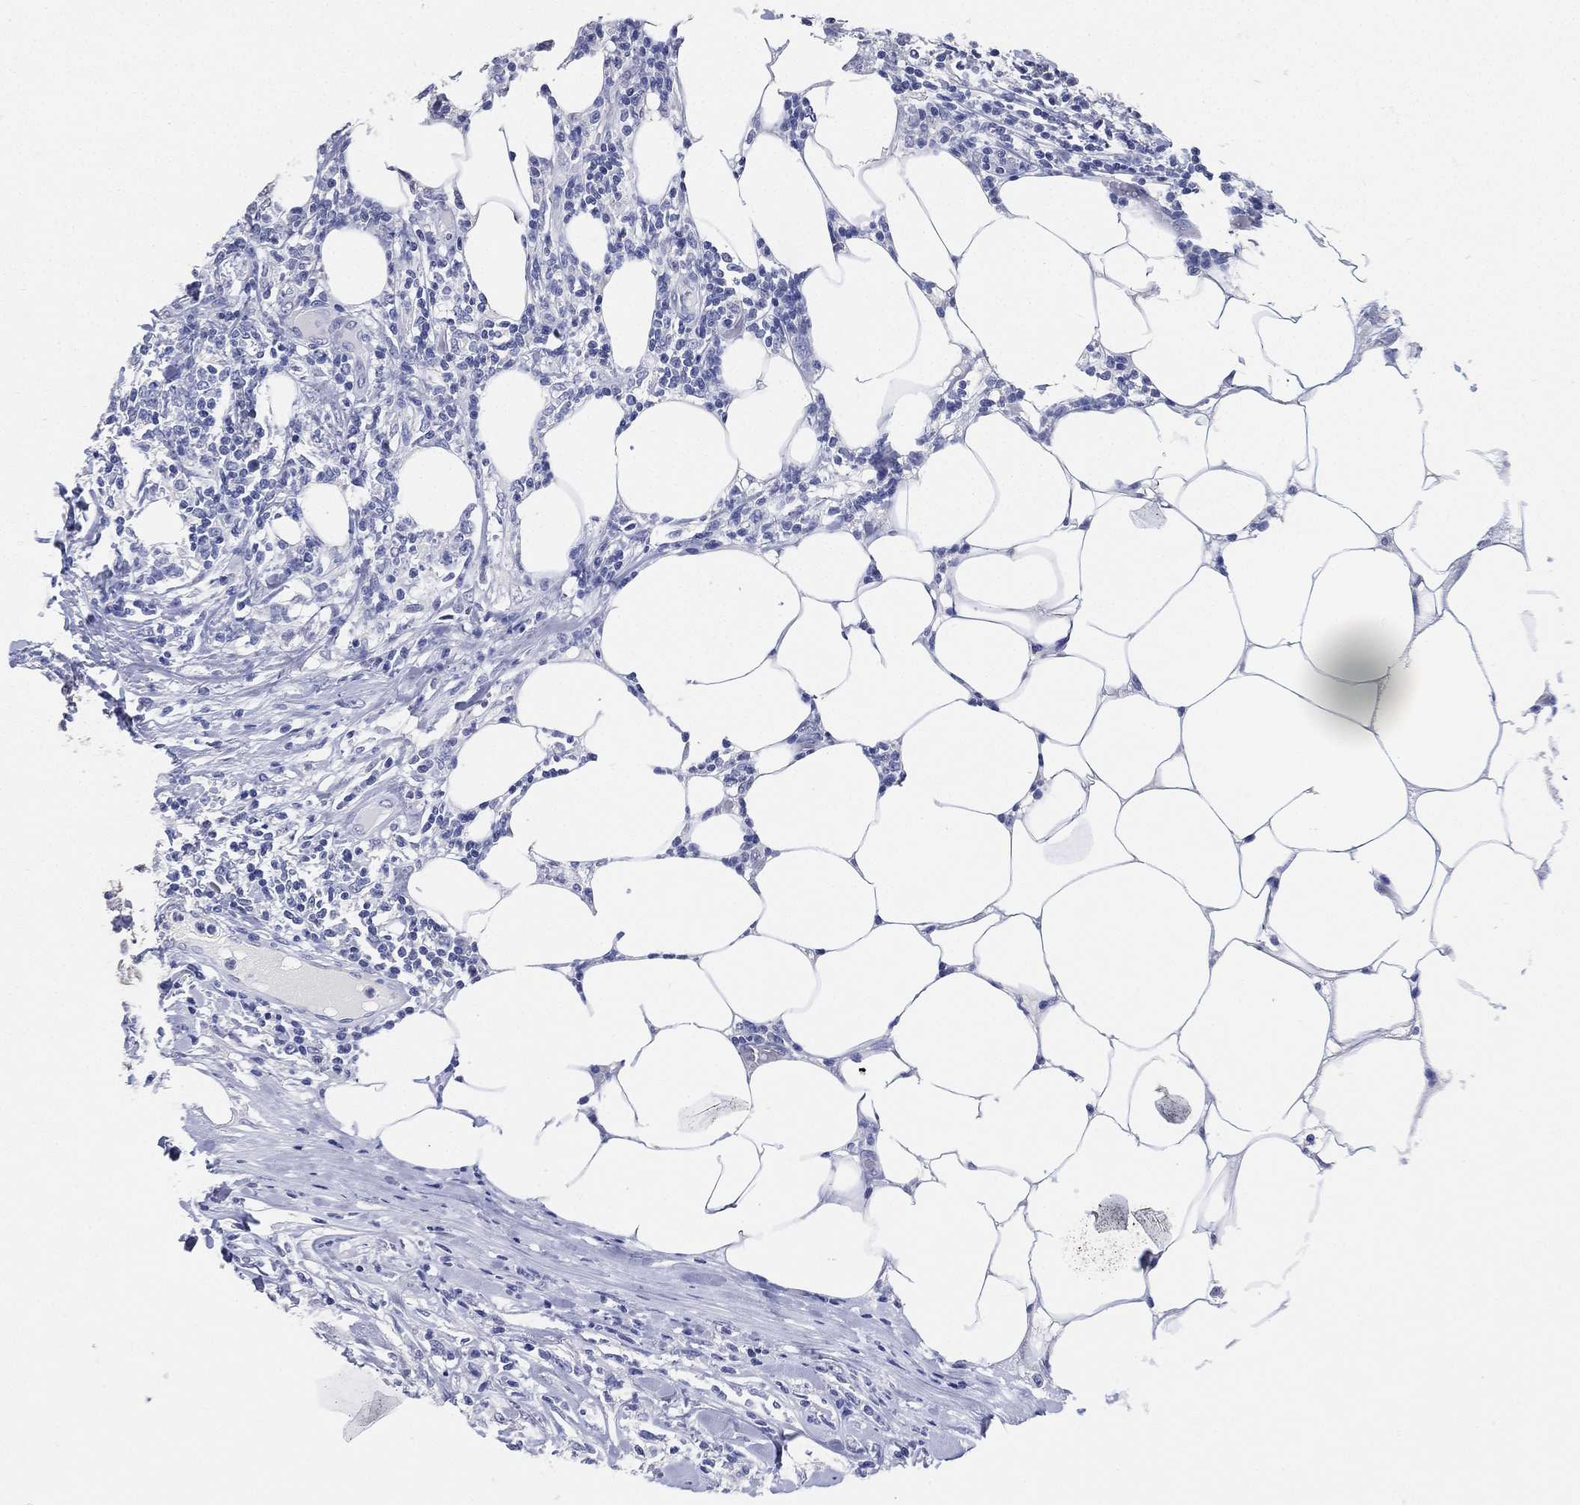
{"staining": {"intensity": "negative", "quantity": "none", "location": "none"}, "tissue": "lymphoma", "cell_type": "Tumor cells", "image_type": "cancer", "snomed": [{"axis": "morphology", "description": "Malignant lymphoma, non-Hodgkin's type, High grade"}, {"axis": "topography", "description": "Lymph node"}], "caption": "Immunohistochemistry image of human malignant lymphoma, non-Hodgkin's type (high-grade) stained for a protein (brown), which displays no positivity in tumor cells.", "gene": "IYD", "patient": {"sex": "female", "age": 84}}